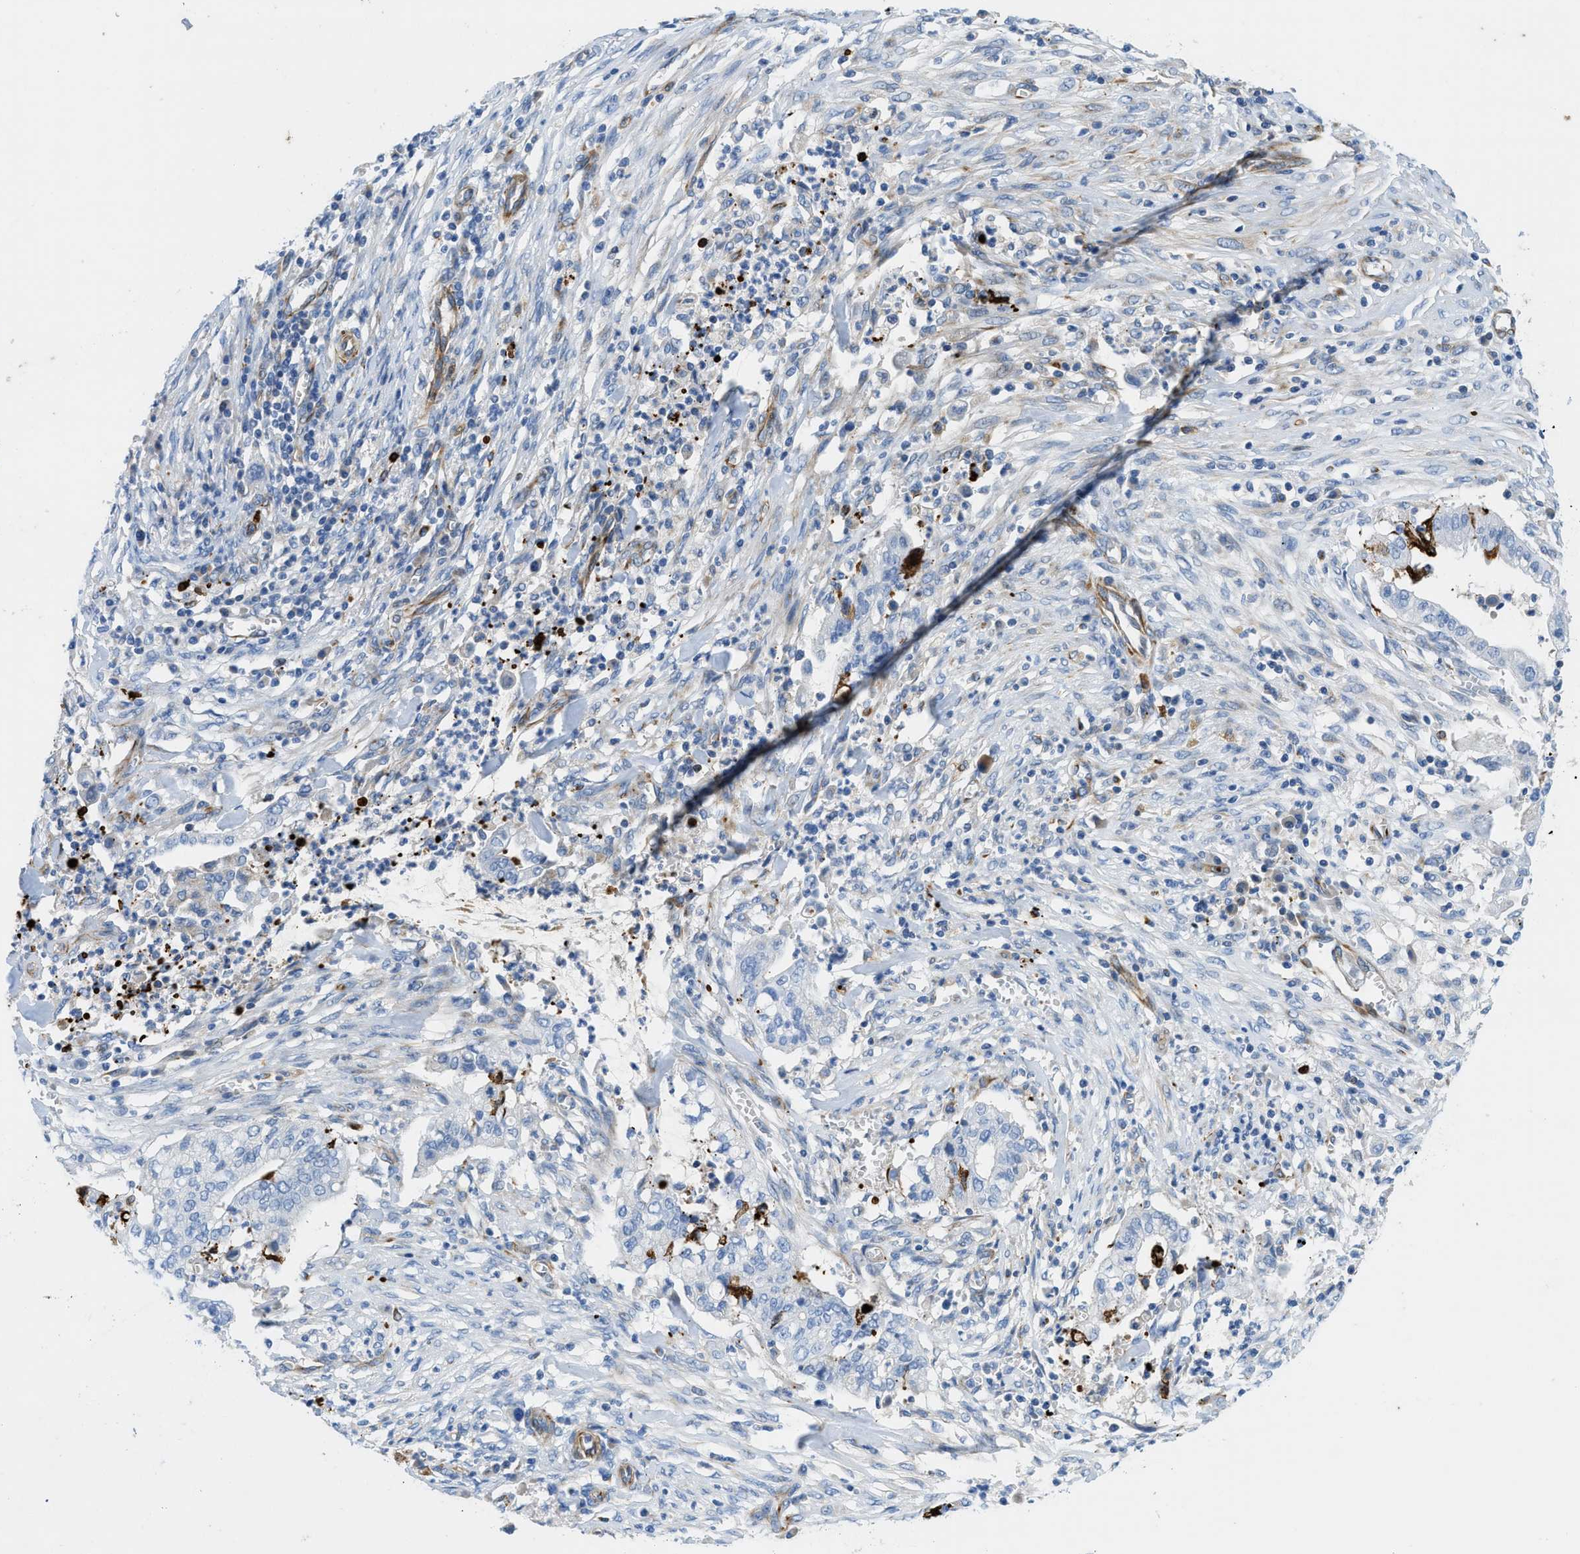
{"staining": {"intensity": "negative", "quantity": "none", "location": "none"}, "tissue": "cervical cancer", "cell_type": "Tumor cells", "image_type": "cancer", "snomed": [{"axis": "morphology", "description": "Adenocarcinoma, NOS"}, {"axis": "topography", "description": "Cervix"}], "caption": "Tumor cells show no significant staining in cervical cancer (adenocarcinoma).", "gene": "XCR1", "patient": {"sex": "female", "age": 44}}